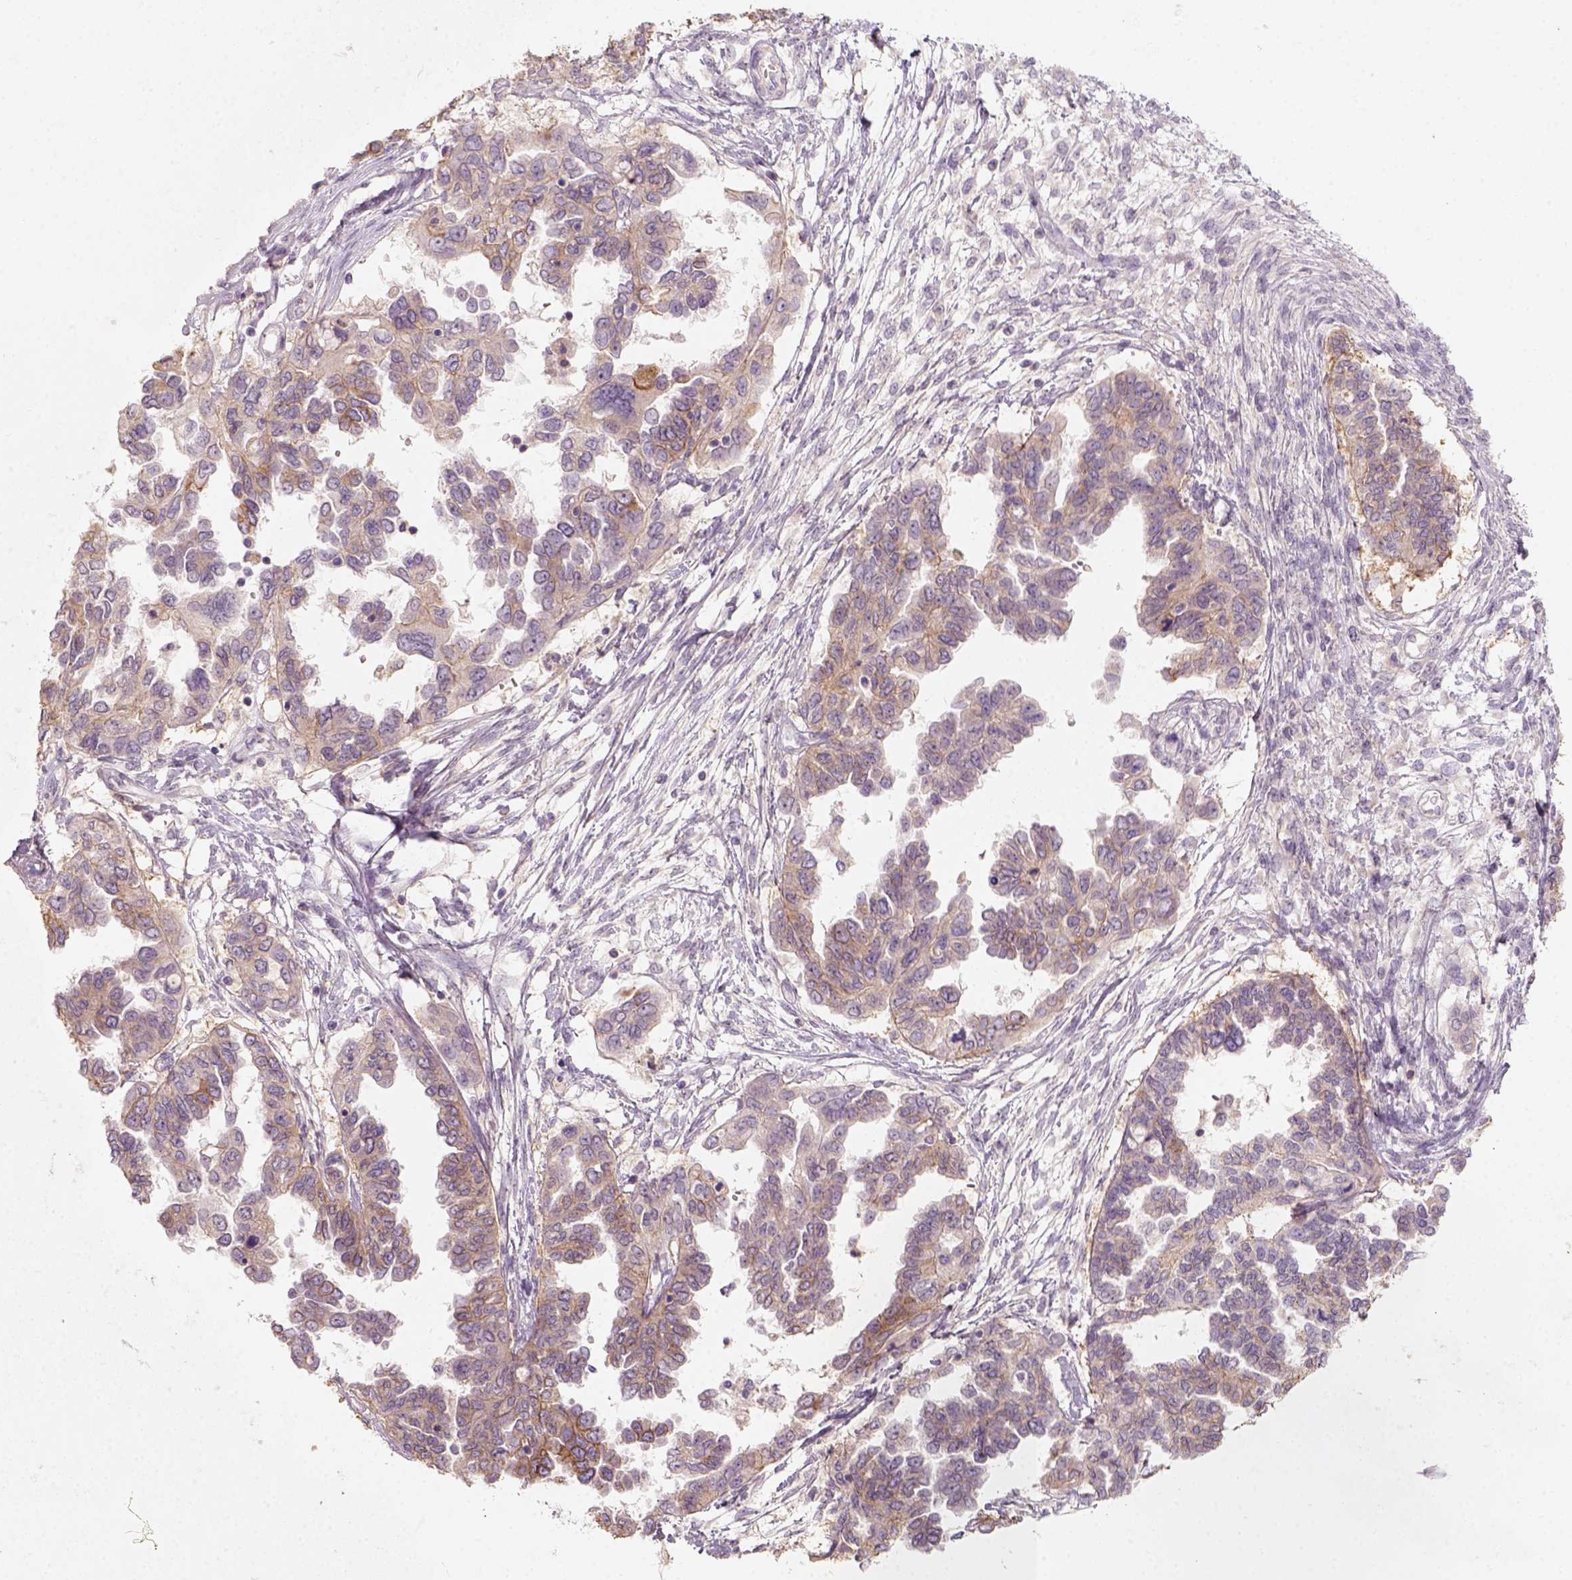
{"staining": {"intensity": "weak", "quantity": "<25%", "location": "cytoplasmic/membranous"}, "tissue": "ovarian cancer", "cell_type": "Tumor cells", "image_type": "cancer", "snomed": [{"axis": "morphology", "description": "Cystadenocarcinoma, serous, NOS"}, {"axis": "topography", "description": "Ovary"}], "caption": "Immunohistochemistry histopathology image of human ovarian cancer stained for a protein (brown), which shows no staining in tumor cells.", "gene": "AQP9", "patient": {"sex": "female", "age": 53}}